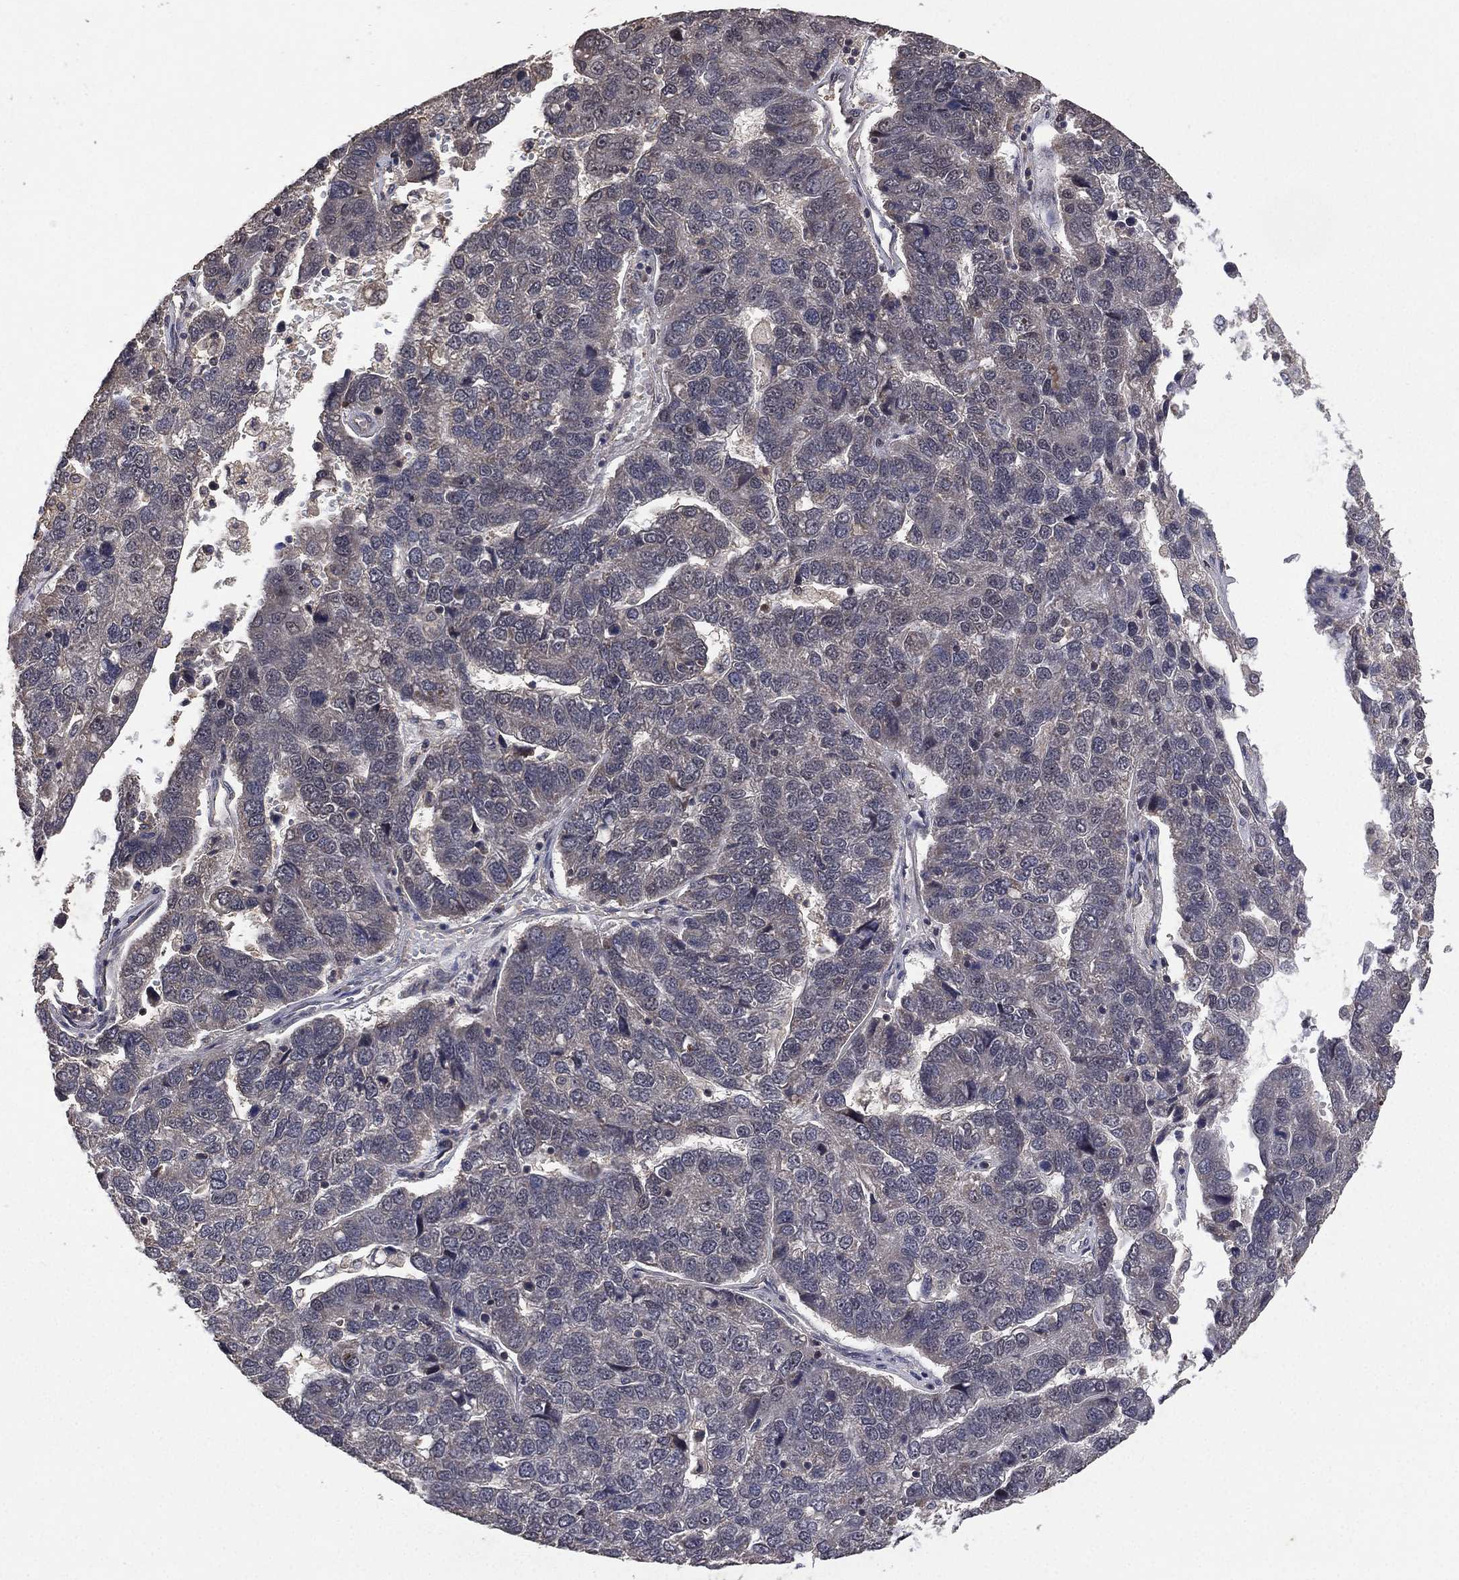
{"staining": {"intensity": "negative", "quantity": "none", "location": "none"}, "tissue": "pancreatic cancer", "cell_type": "Tumor cells", "image_type": "cancer", "snomed": [{"axis": "morphology", "description": "Adenocarcinoma, NOS"}, {"axis": "topography", "description": "Pancreas"}], "caption": "DAB (3,3'-diaminobenzidine) immunohistochemical staining of human pancreatic adenocarcinoma demonstrates no significant positivity in tumor cells. The staining was performed using DAB (3,3'-diaminobenzidine) to visualize the protein expression in brown, while the nuclei were stained in blue with hematoxylin (Magnification: 20x).", "gene": "NELFCD", "patient": {"sex": "female", "age": 61}}